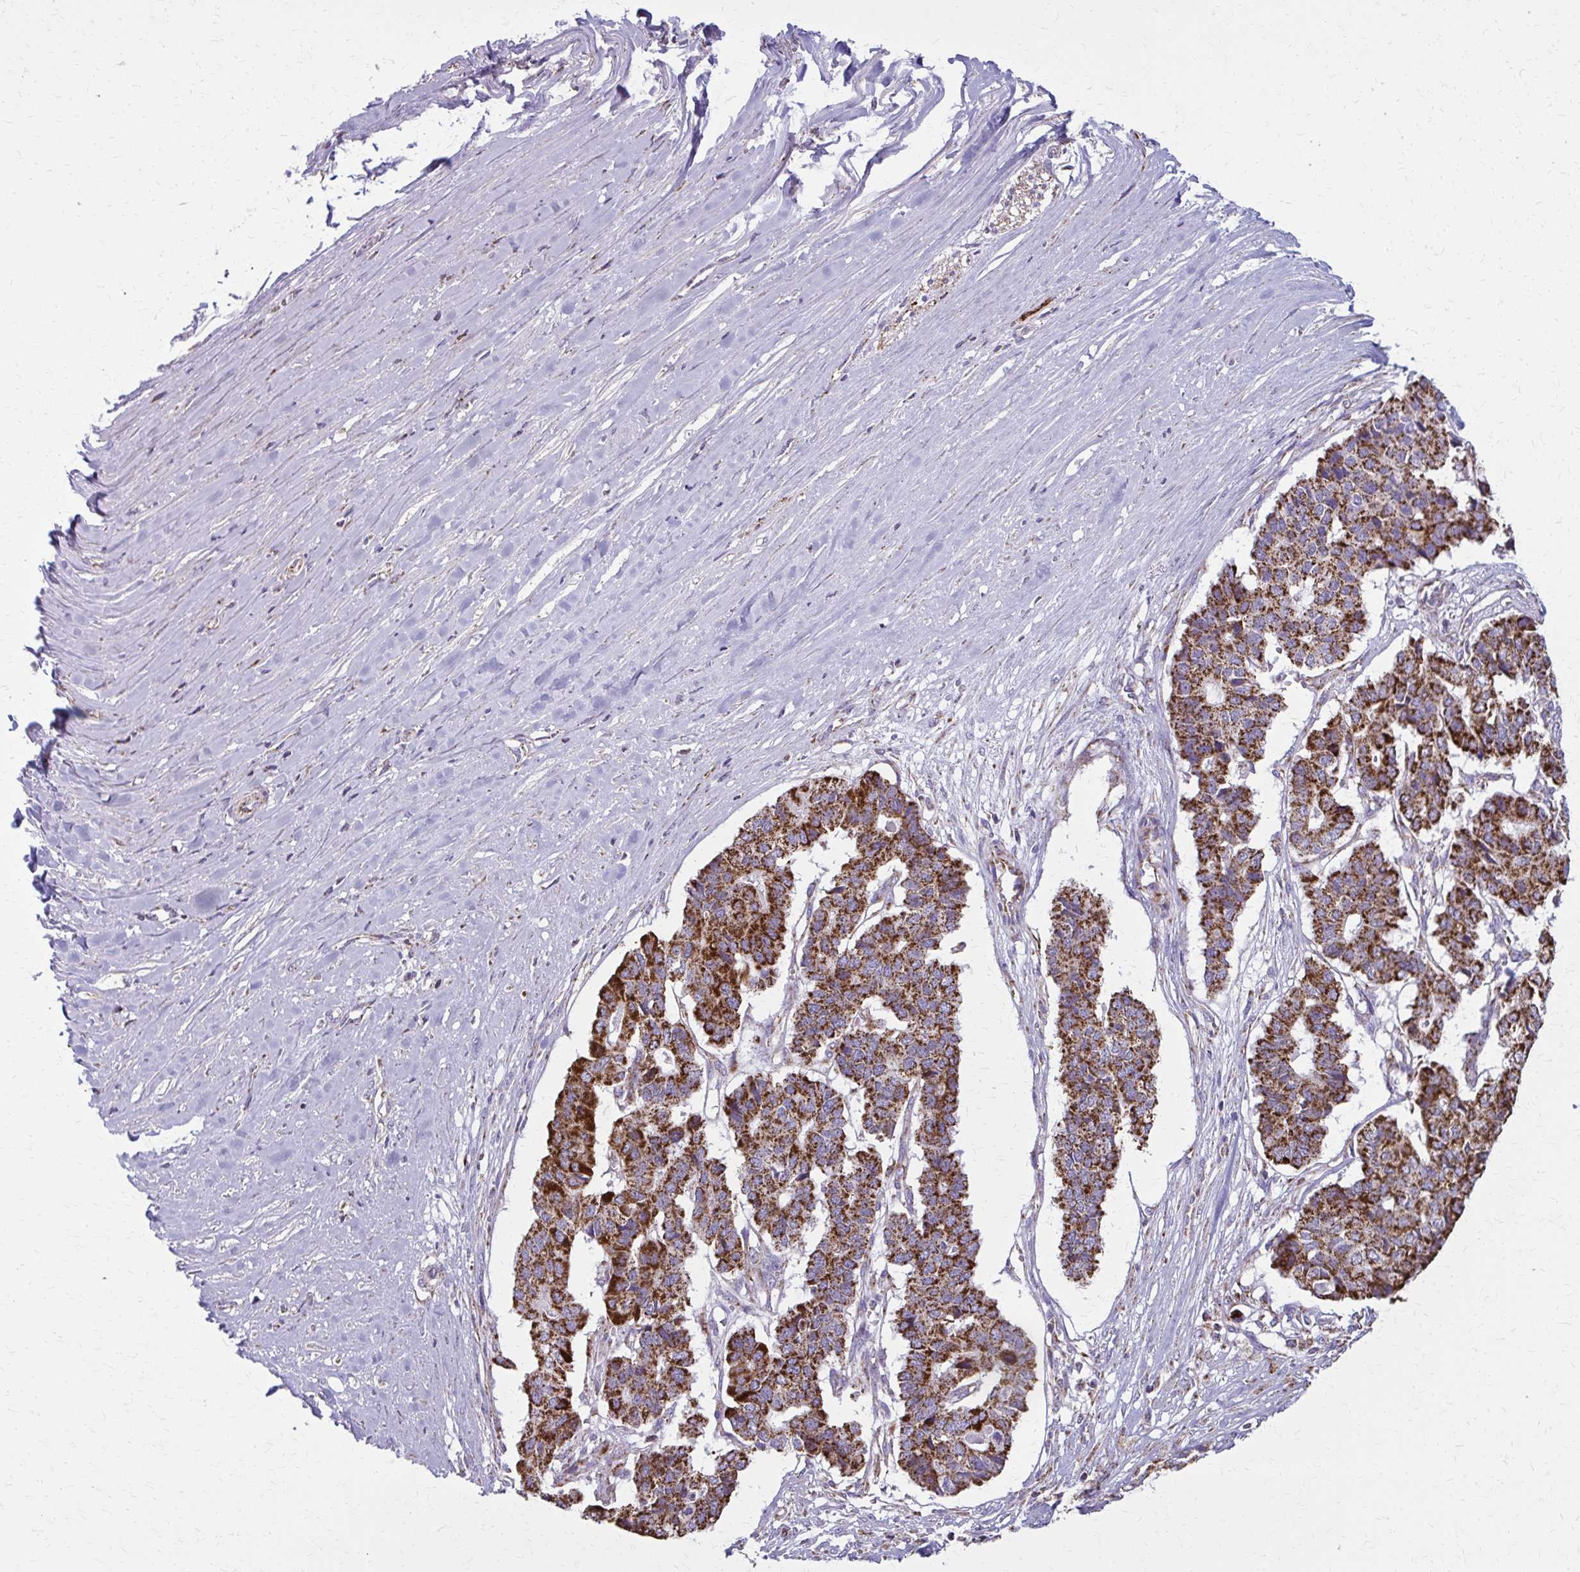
{"staining": {"intensity": "strong", "quantity": ">75%", "location": "cytoplasmic/membranous"}, "tissue": "pancreatic cancer", "cell_type": "Tumor cells", "image_type": "cancer", "snomed": [{"axis": "morphology", "description": "Adenocarcinoma, NOS"}, {"axis": "topography", "description": "Pancreas"}], "caption": "Immunohistochemistry staining of pancreatic cancer (adenocarcinoma), which reveals high levels of strong cytoplasmic/membranous expression in about >75% of tumor cells indicating strong cytoplasmic/membranous protein positivity. The staining was performed using DAB (brown) for protein detection and nuclei were counterstained in hematoxylin (blue).", "gene": "TVP23A", "patient": {"sex": "male", "age": 50}}